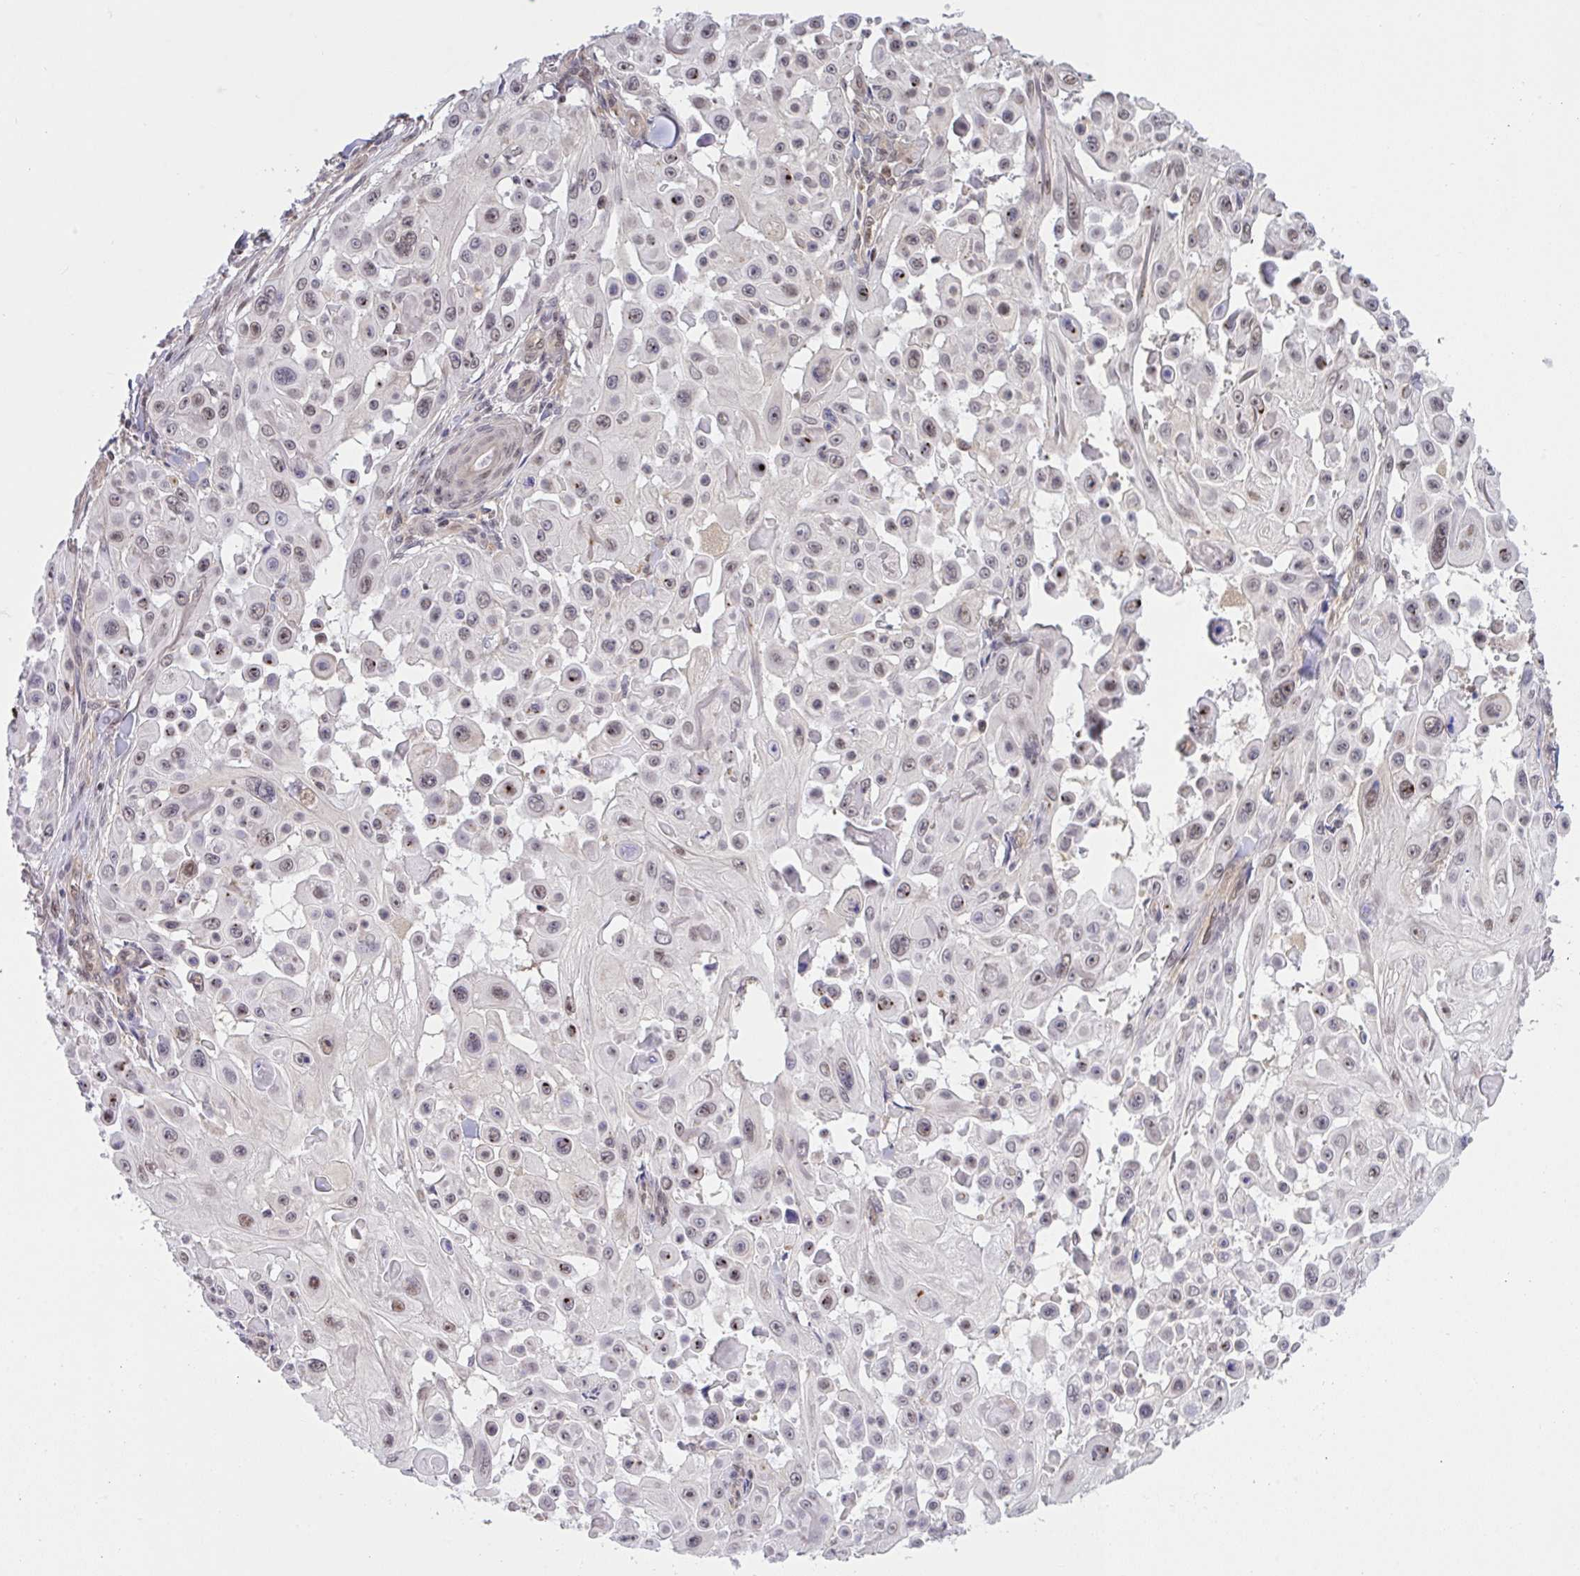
{"staining": {"intensity": "weak", "quantity": "25%-75%", "location": "nuclear"}, "tissue": "skin cancer", "cell_type": "Tumor cells", "image_type": "cancer", "snomed": [{"axis": "morphology", "description": "Squamous cell carcinoma, NOS"}, {"axis": "topography", "description": "Skin"}], "caption": "Squamous cell carcinoma (skin) stained with IHC demonstrates weak nuclear staining in about 25%-75% of tumor cells.", "gene": "ZNF444", "patient": {"sex": "male", "age": 91}}